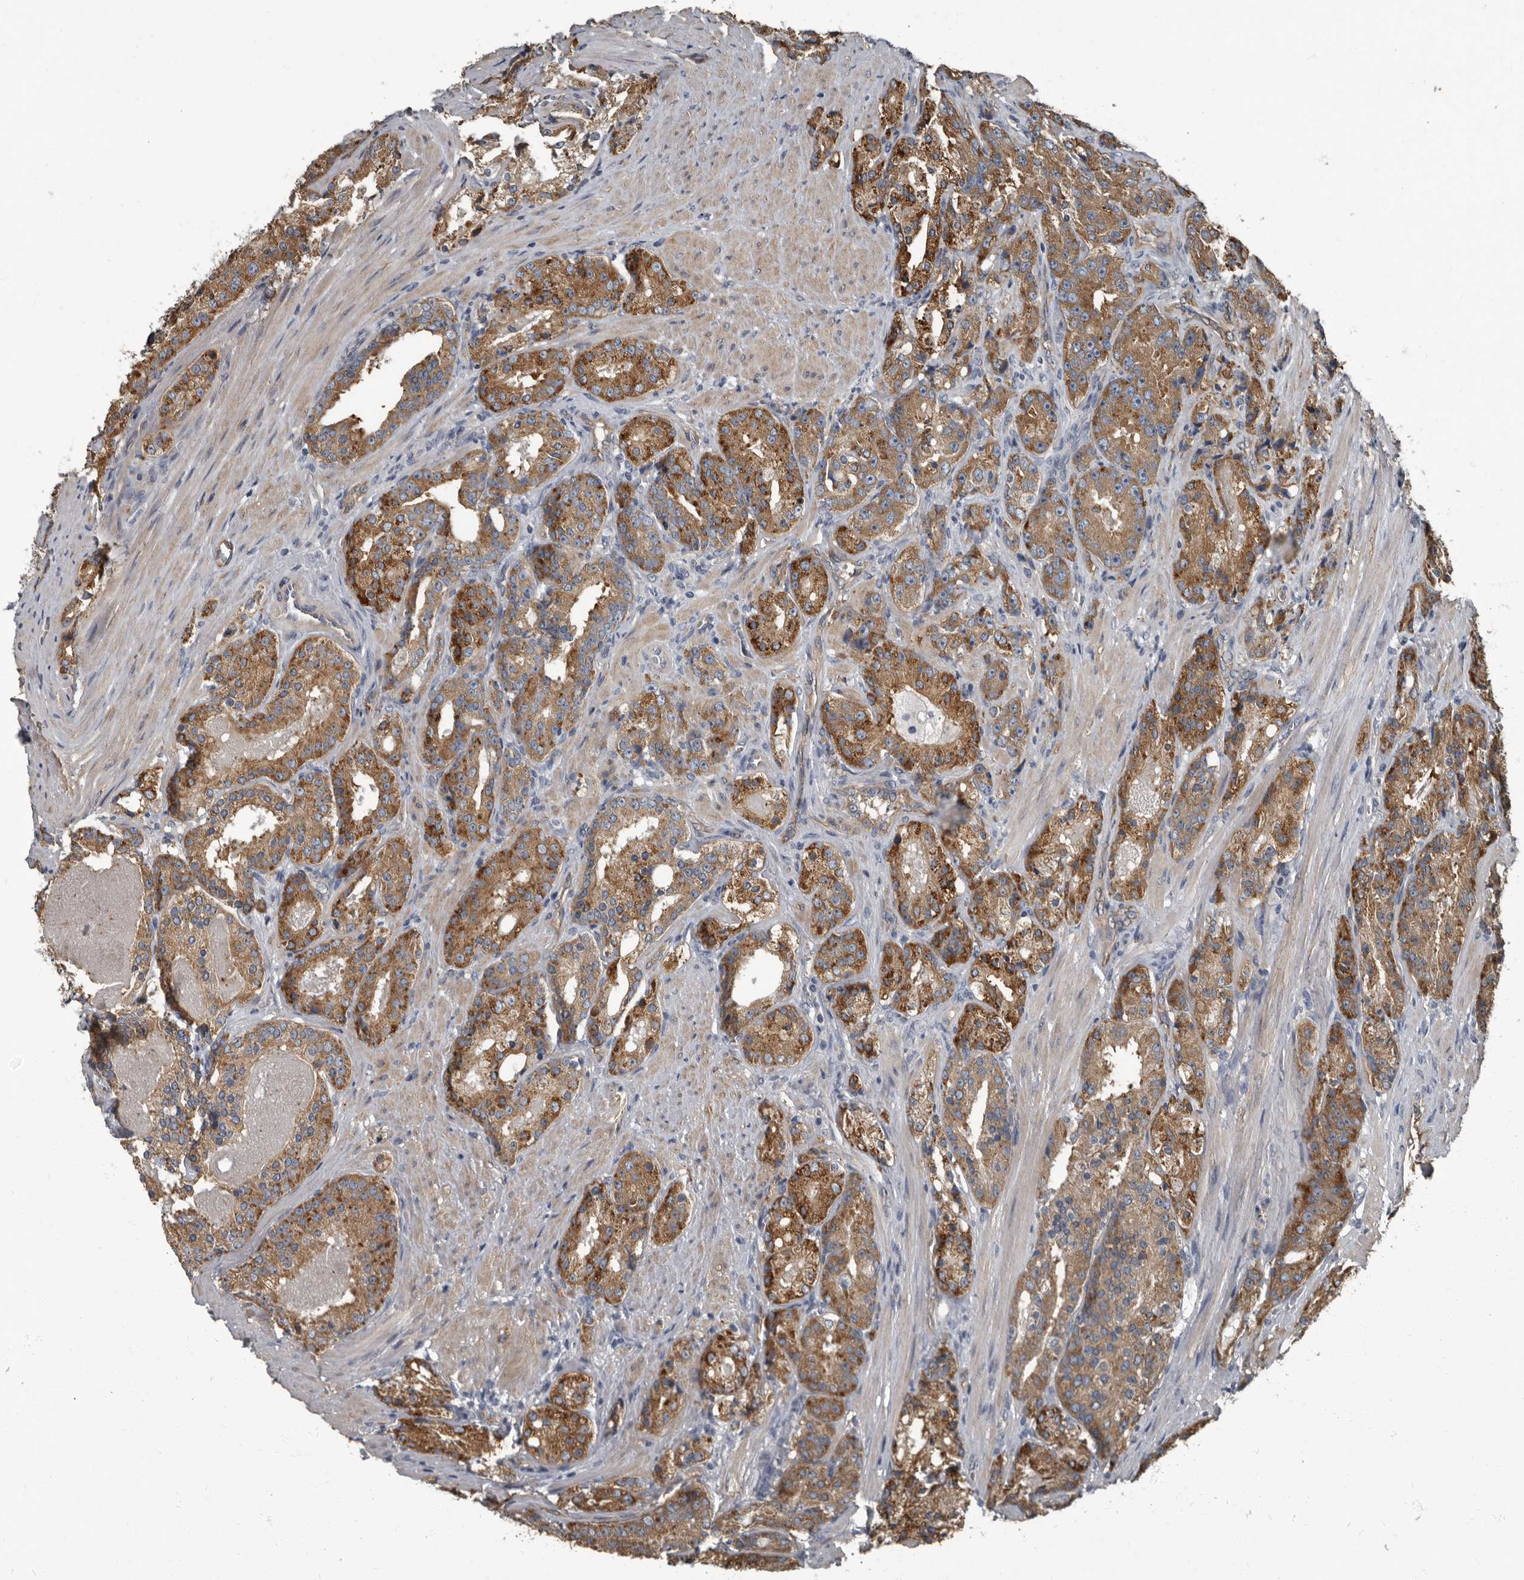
{"staining": {"intensity": "strong", "quantity": ">75%", "location": "cytoplasmic/membranous"}, "tissue": "prostate cancer", "cell_type": "Tumor cells", "image_type": "cancer", "snomed": [{"axis": "morphology", "description": "Adenocarcinoma, High grade"}, {"axis": "topography", "description": "Prostate"}], "caption": "A histopathology image of adenocarcinoma (high-grade) (prostate) stained for a protein exhibits strong cytoplasmic/membranous brown staining in tumor cells. (Stains: DAB in brown, nuclei in blue, Microscopy: brightfield microscopy at high magnification).", "gene": "TPD52L1", "patient": {"sex": "male", "age": 60}}